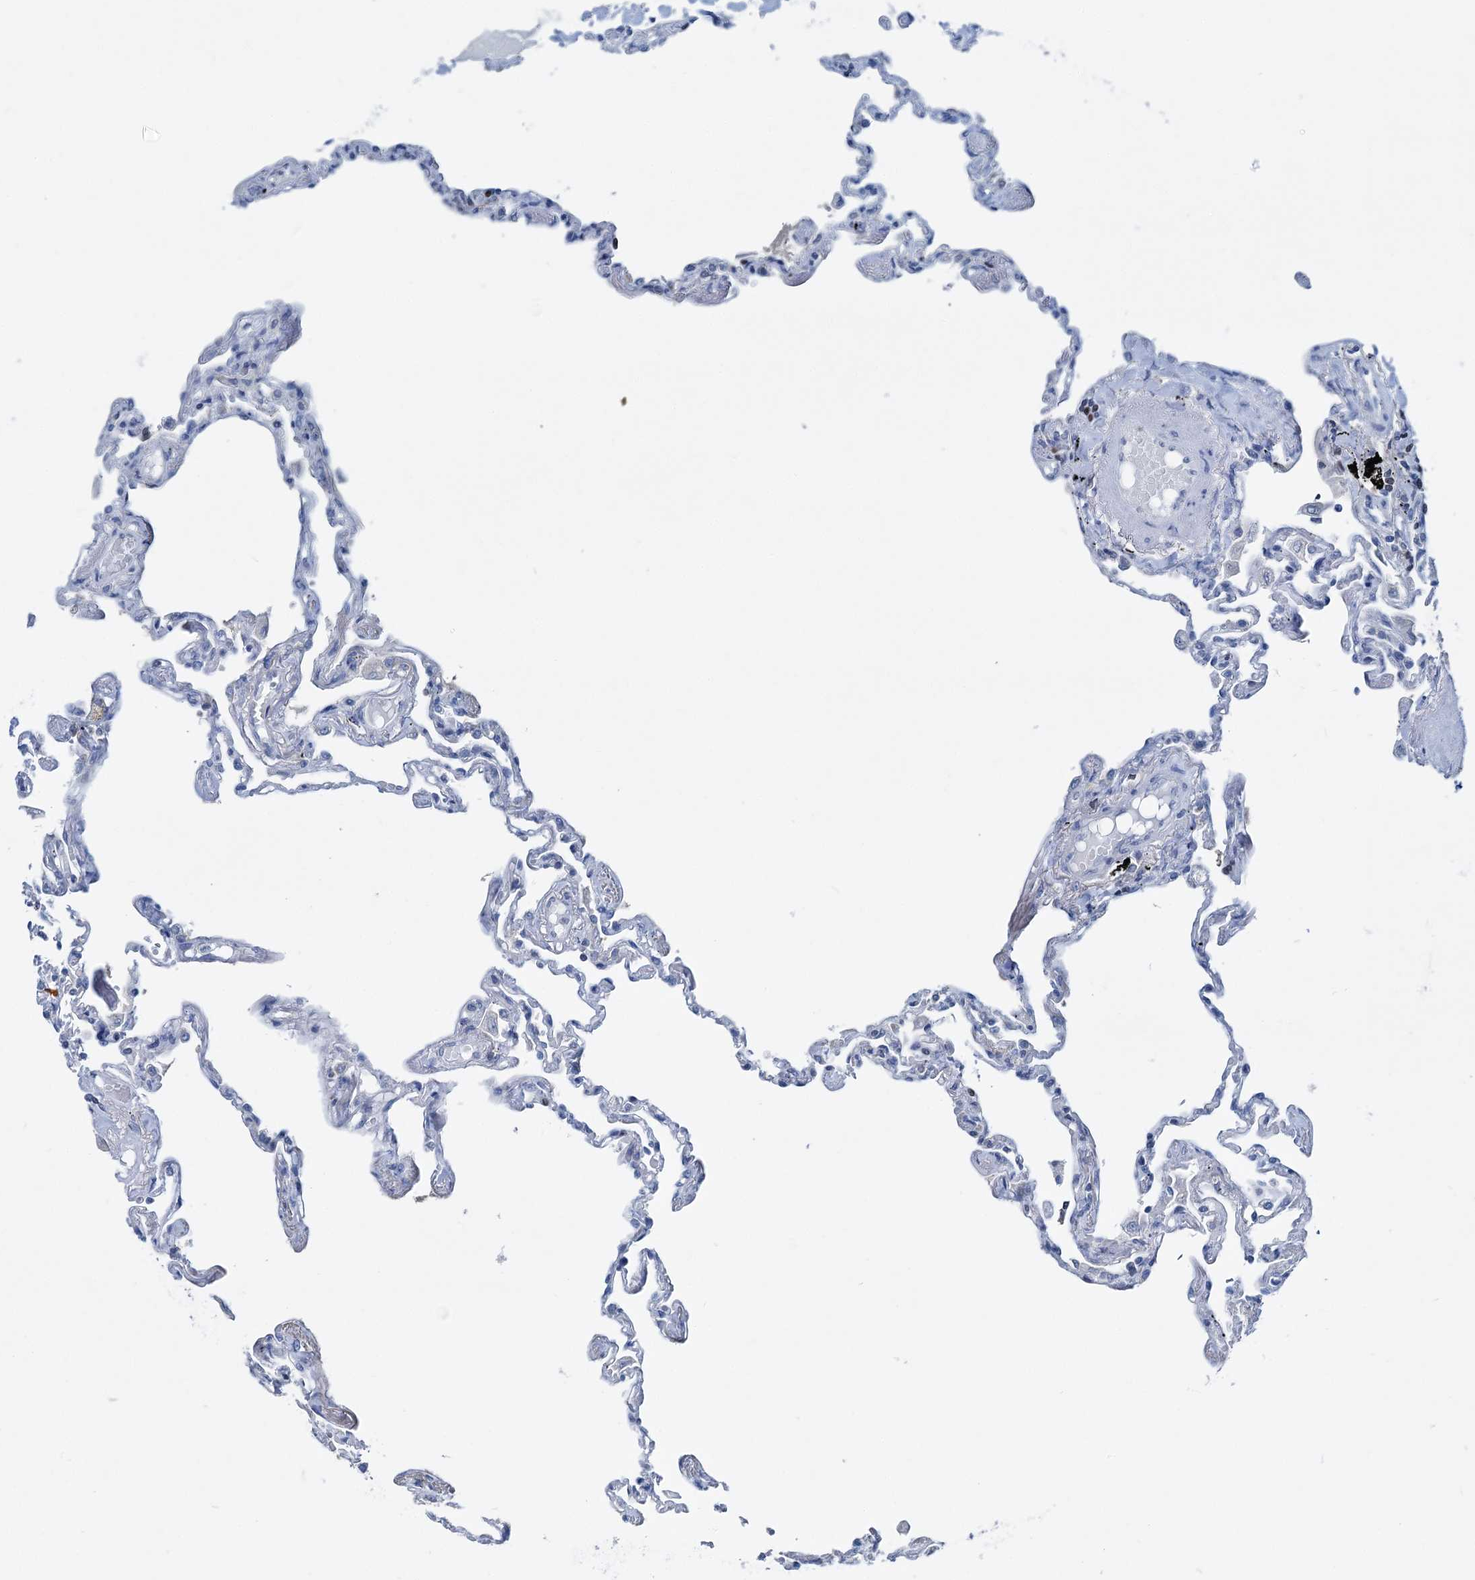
{"staining": {"intensity": "negative", "quantity": "none", "location": "none"}, "tissue": "lung", "cell_type": "Alveolar cells", "image_type": "normal", "snomed": [{"axis": "morphology", "description": "Normal tissue, NOS"}, {"axis": "topography", "description": "Lung"}], "caption": "Immunohistochemistry (IHC) photomicrograph of normal lung: lung stained with DAB displays no significant protein expression in alveolar cells.", "gene": "ELP4", "patient": {"sex": "female", "age": 67}}